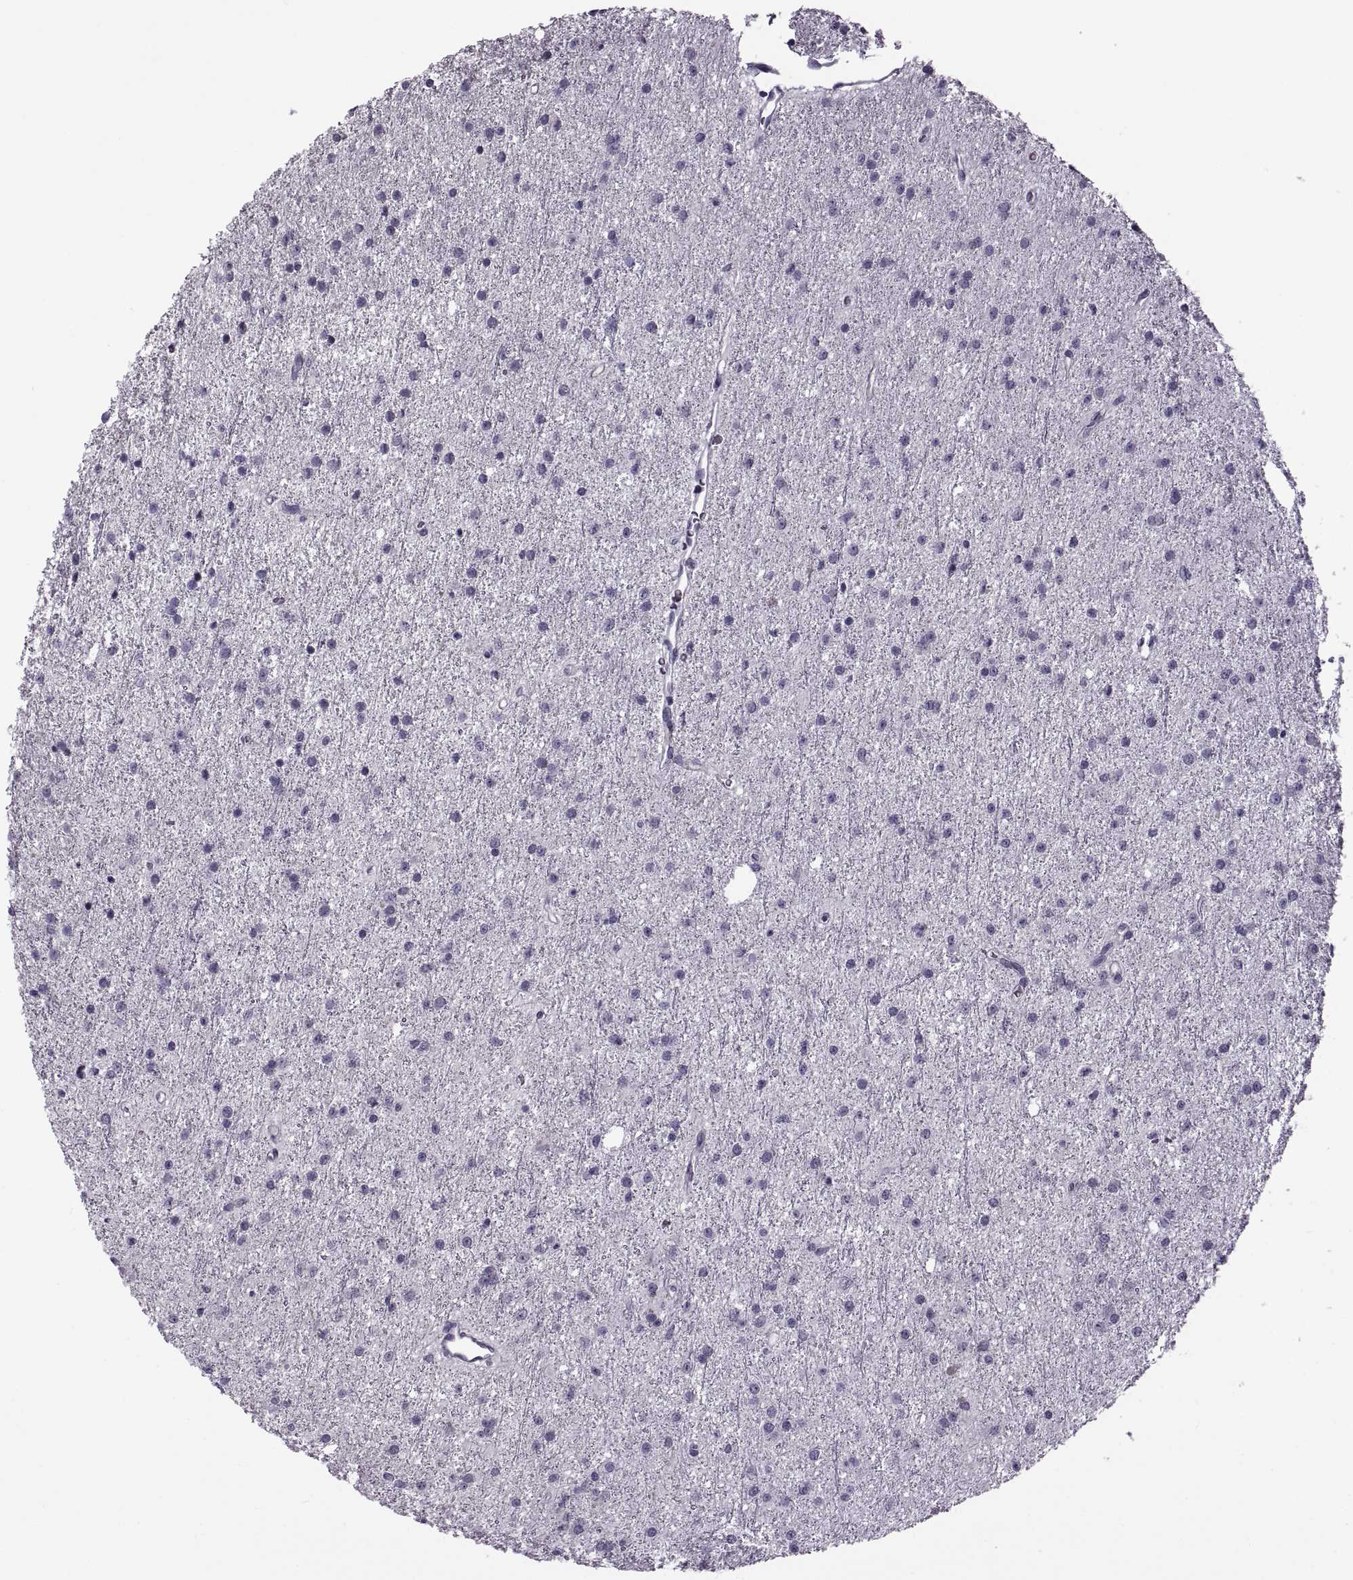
{"staining": {"intensity": "negative", "quantity": "none", "location": "none"}, "tissue": "glioma", "cell_type": "Tumor cells", "image_type": "cancer", "snomed": [{"axis": "morphology", "description": "Glioma, malignant, Low grade"}, {"axis": "topography", "description": "Brain"}], "caption": "The IHC image has no significant expression in tumor cells of glioma tissue.", "gene": "RSPH6A", "patient": {"sex": "male", "age": 27}}